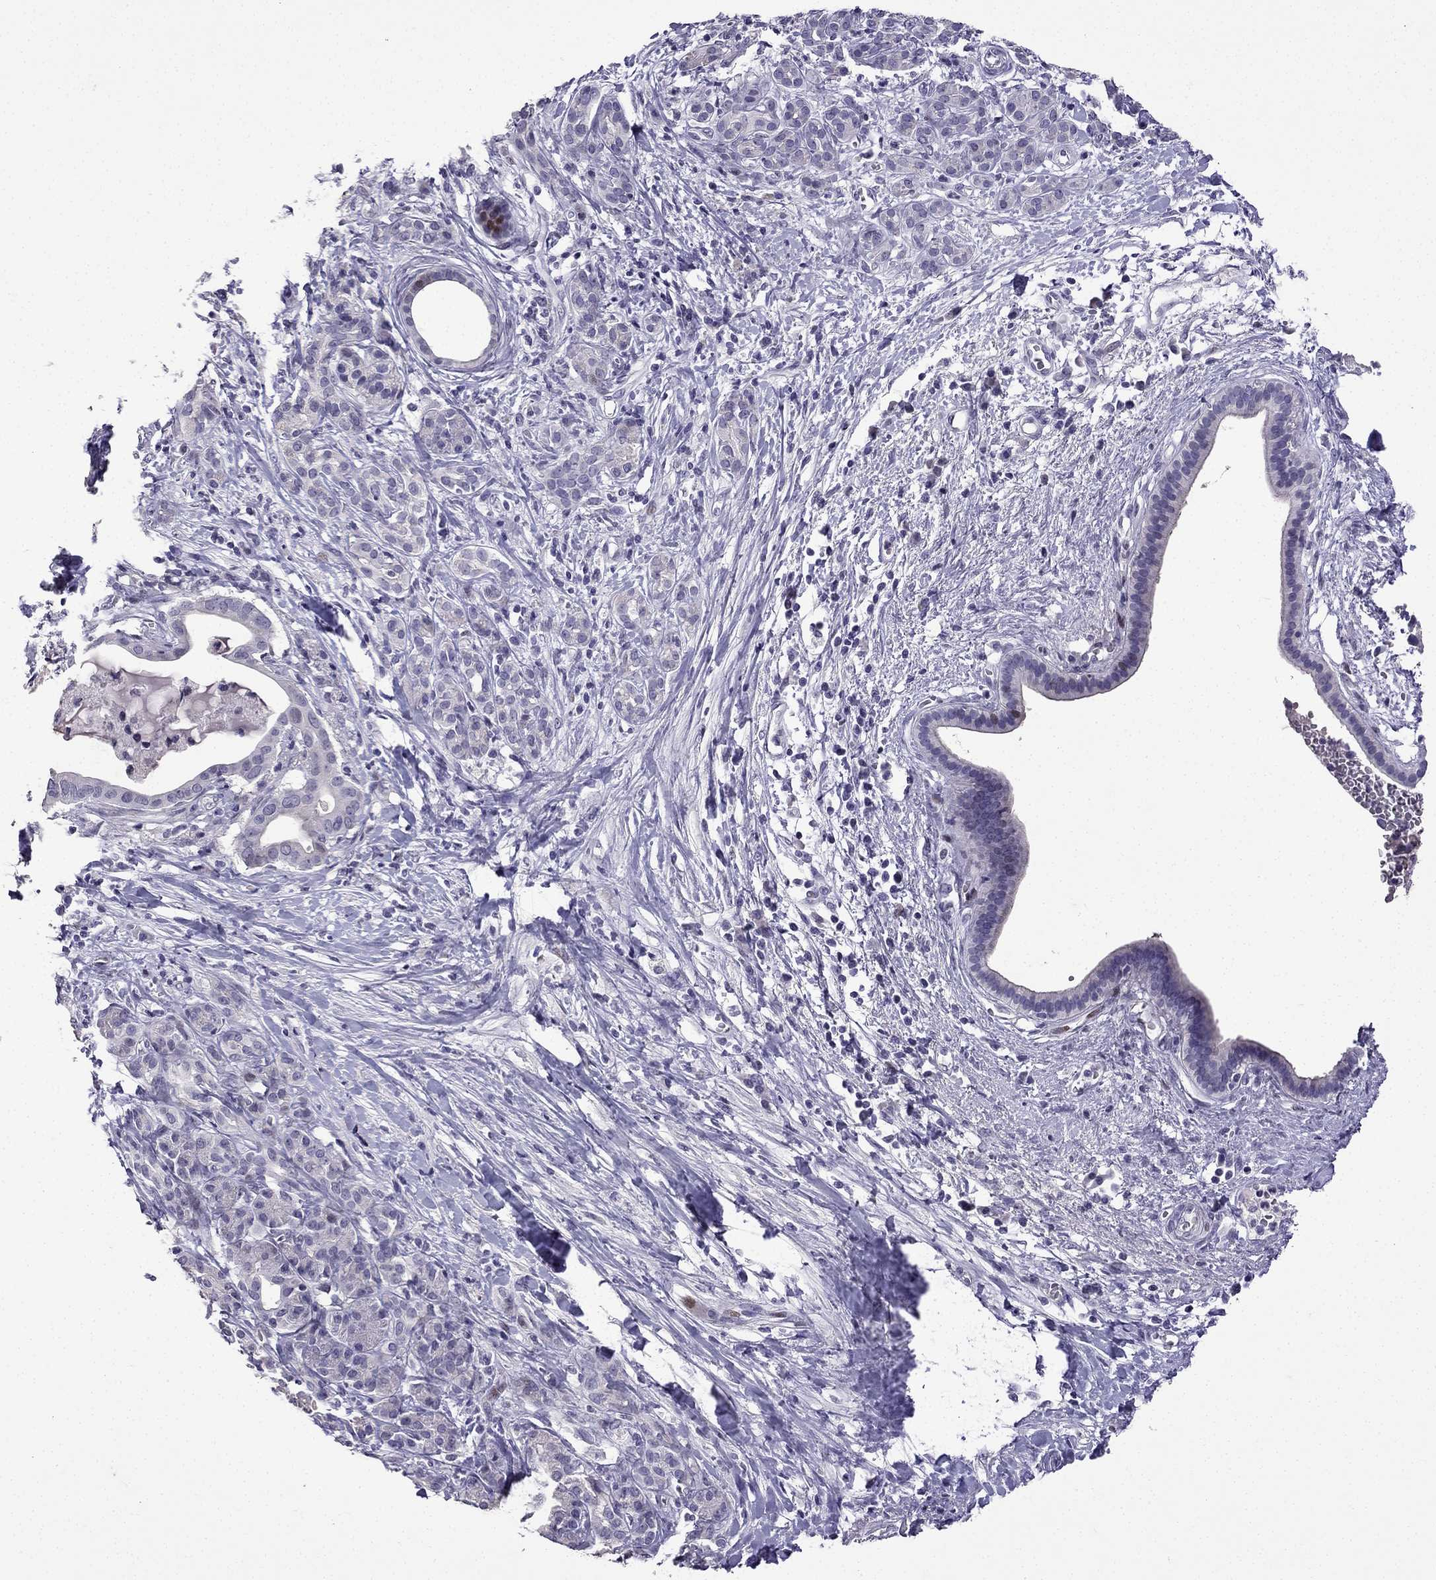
{"staining": {"intensity": "negative", "quantity": "none", "location": "none"}, "tissue": "pancreatic cancer", "cell_type": "Tumor cells", "image_type": "cancer", "snomed": [{"axis": "morphology", "description": "Adenocarcinoma, NOS"}, {"axis": "topography", "description": "Pancreas"}], "caption": "An IHC histopathology image of pancreatic cancer (adenocarcinoma) is shown. There is no staining in tumor cells of pancreatic cancer (adenocarcinoma). The staining was performed using DAB (3,3'-diaminobenzidine) to visualize the protein expression in brown, while the nuclei were stained in blue with hematoxylin (Magnification: 20x).", "gene": "TTN", "patient": {"sex": "male", "age": 61}}